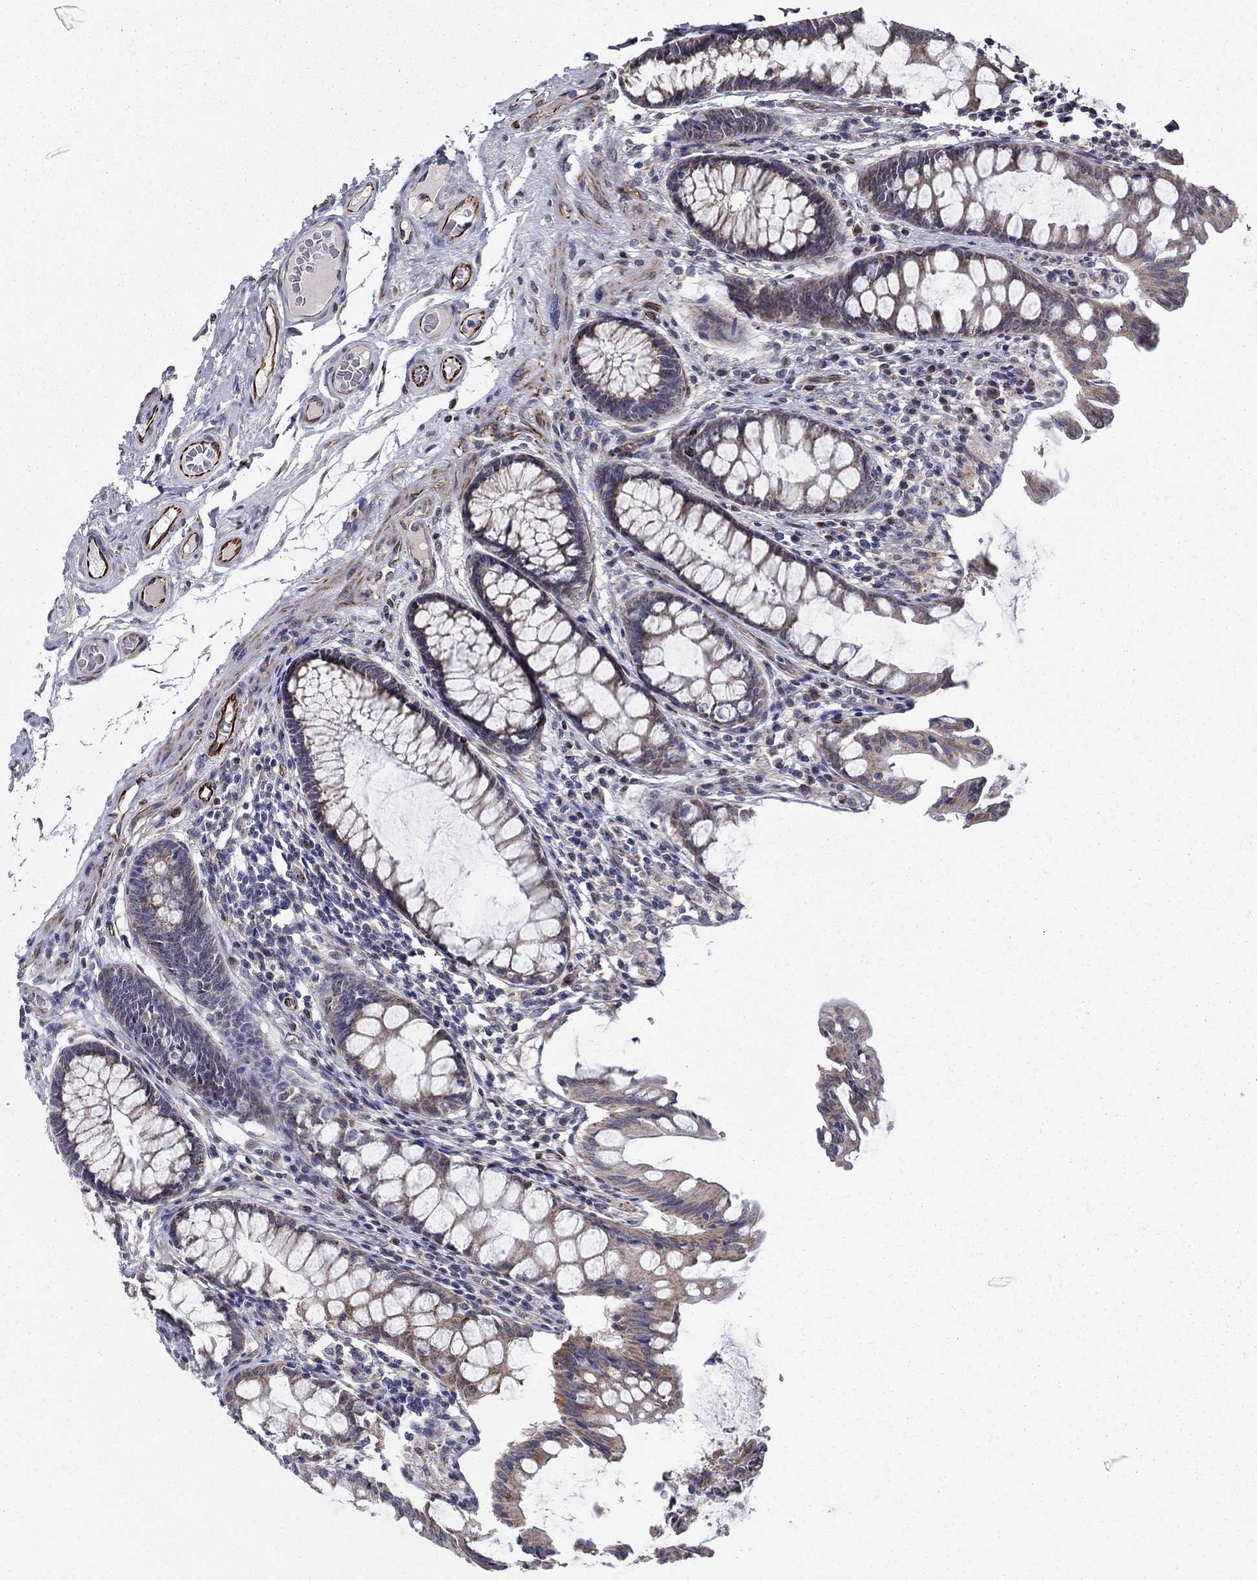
{"staining": {"intensity": "strong", "quantity": ">75%", "location": "cytoplasmic/membranous"}, "tissue": "colon", "cell_type": "Endothelial cells", "image_type": "normal", "snomed": [{"axis": "morphology", "description": "Normal tissue, NOS"}, {"axis": "topography", "description": "Colon"}], "caption": "Immunohistochemistry of benign colon displays high levels of strong cytoplasmic/membranous positivity in approximately >75% of endothelial cells. Nuclei are stained in blue.", "gene": "LACTB2", "patient": {"sex": "female", "age": 65}}